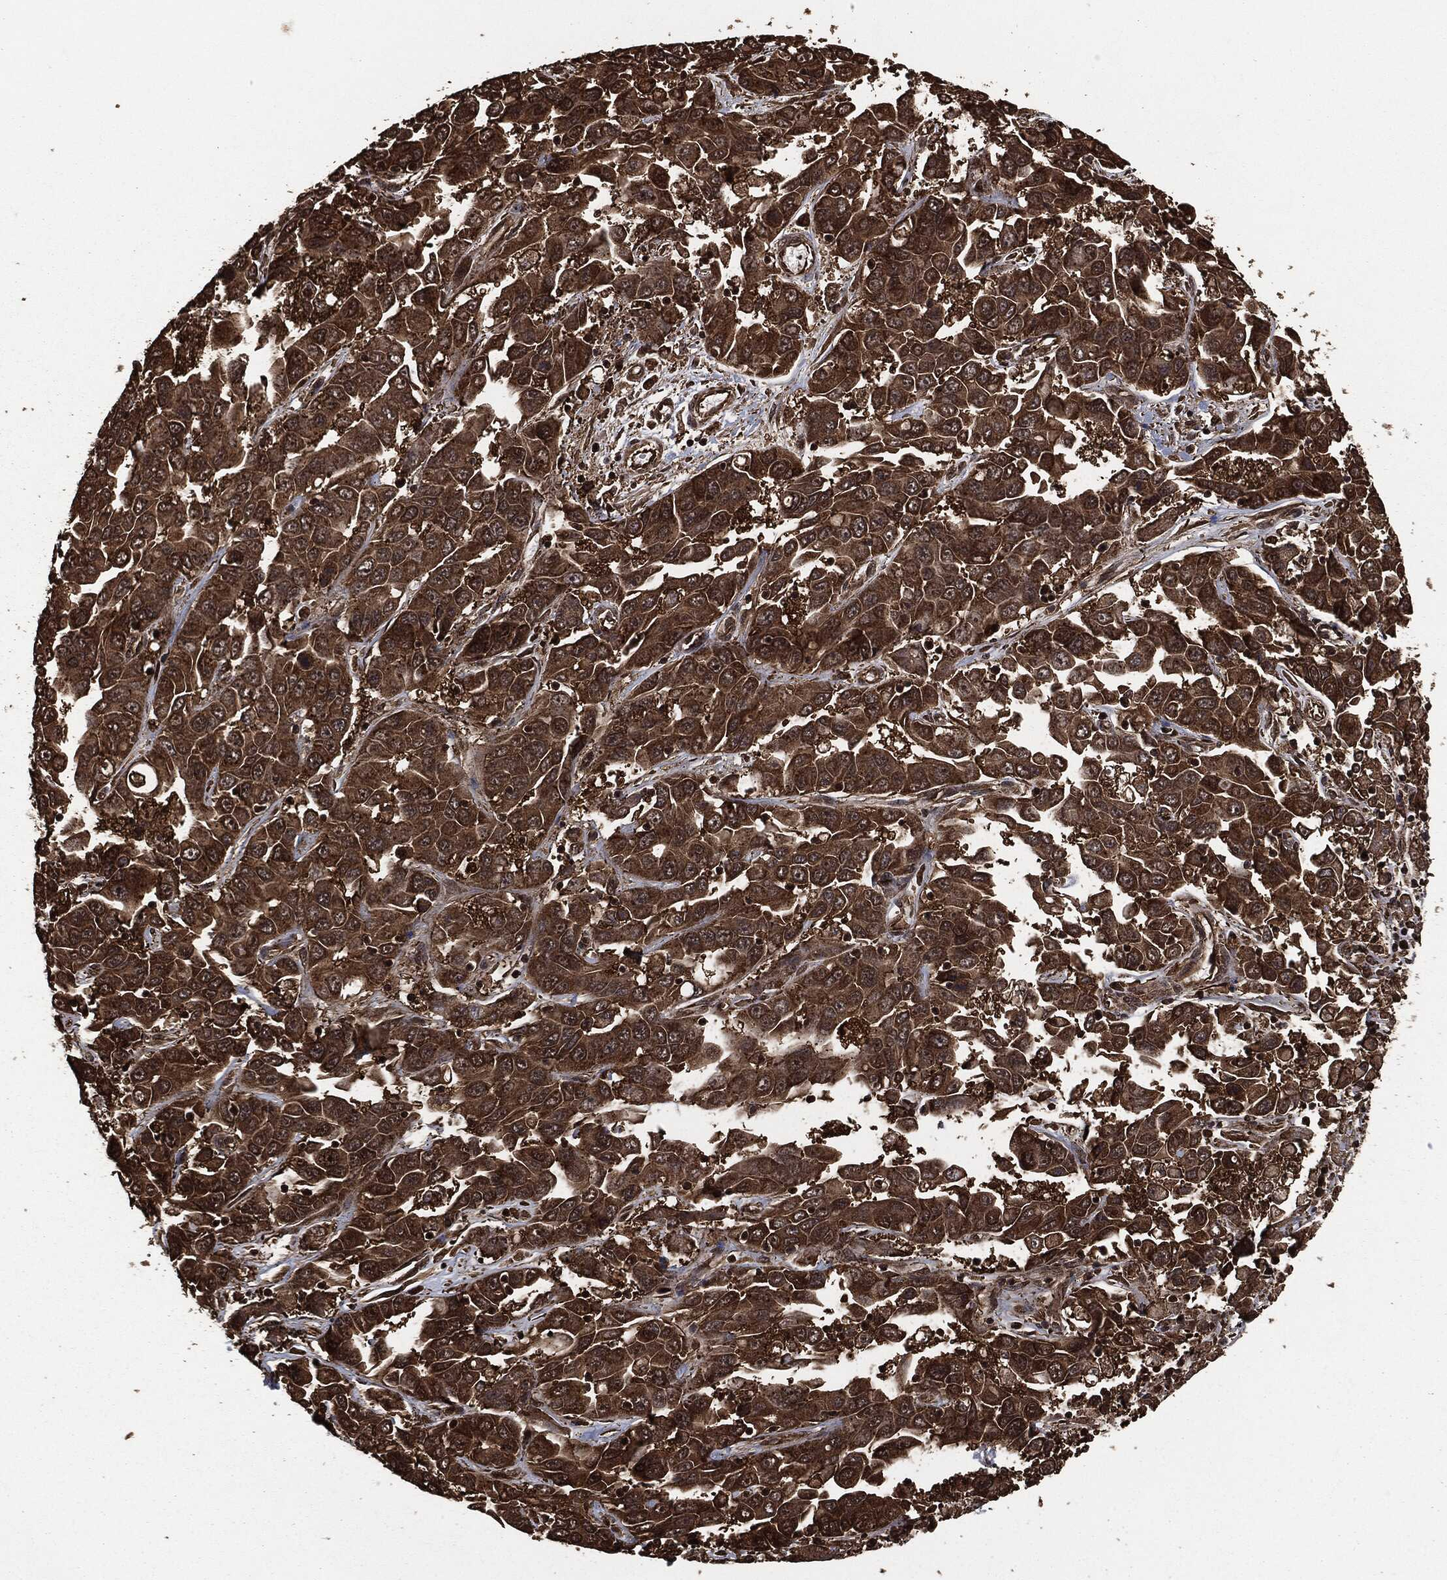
{"staining": {"intensity": "strong", "quantity": ">75%", "location": "cytoplasmic/membranous"}, "tissue": "liver cancer", "cell_type": "Tumor cells", "image_type": "cancer", "snomed": [{"axis": "morphology", "description": "Cholangiocarcinoma"}, {"axis": "topography", "description": "Liver"}], "caption": "Approximately >75% of tumor cells in human liver cancer exhibit strong cytoplasmic/membranous protein expression as visualized by brown immunohistochemical staining.", "gene": "HRAS", "patient": {"sex": "female", "age": 52}}